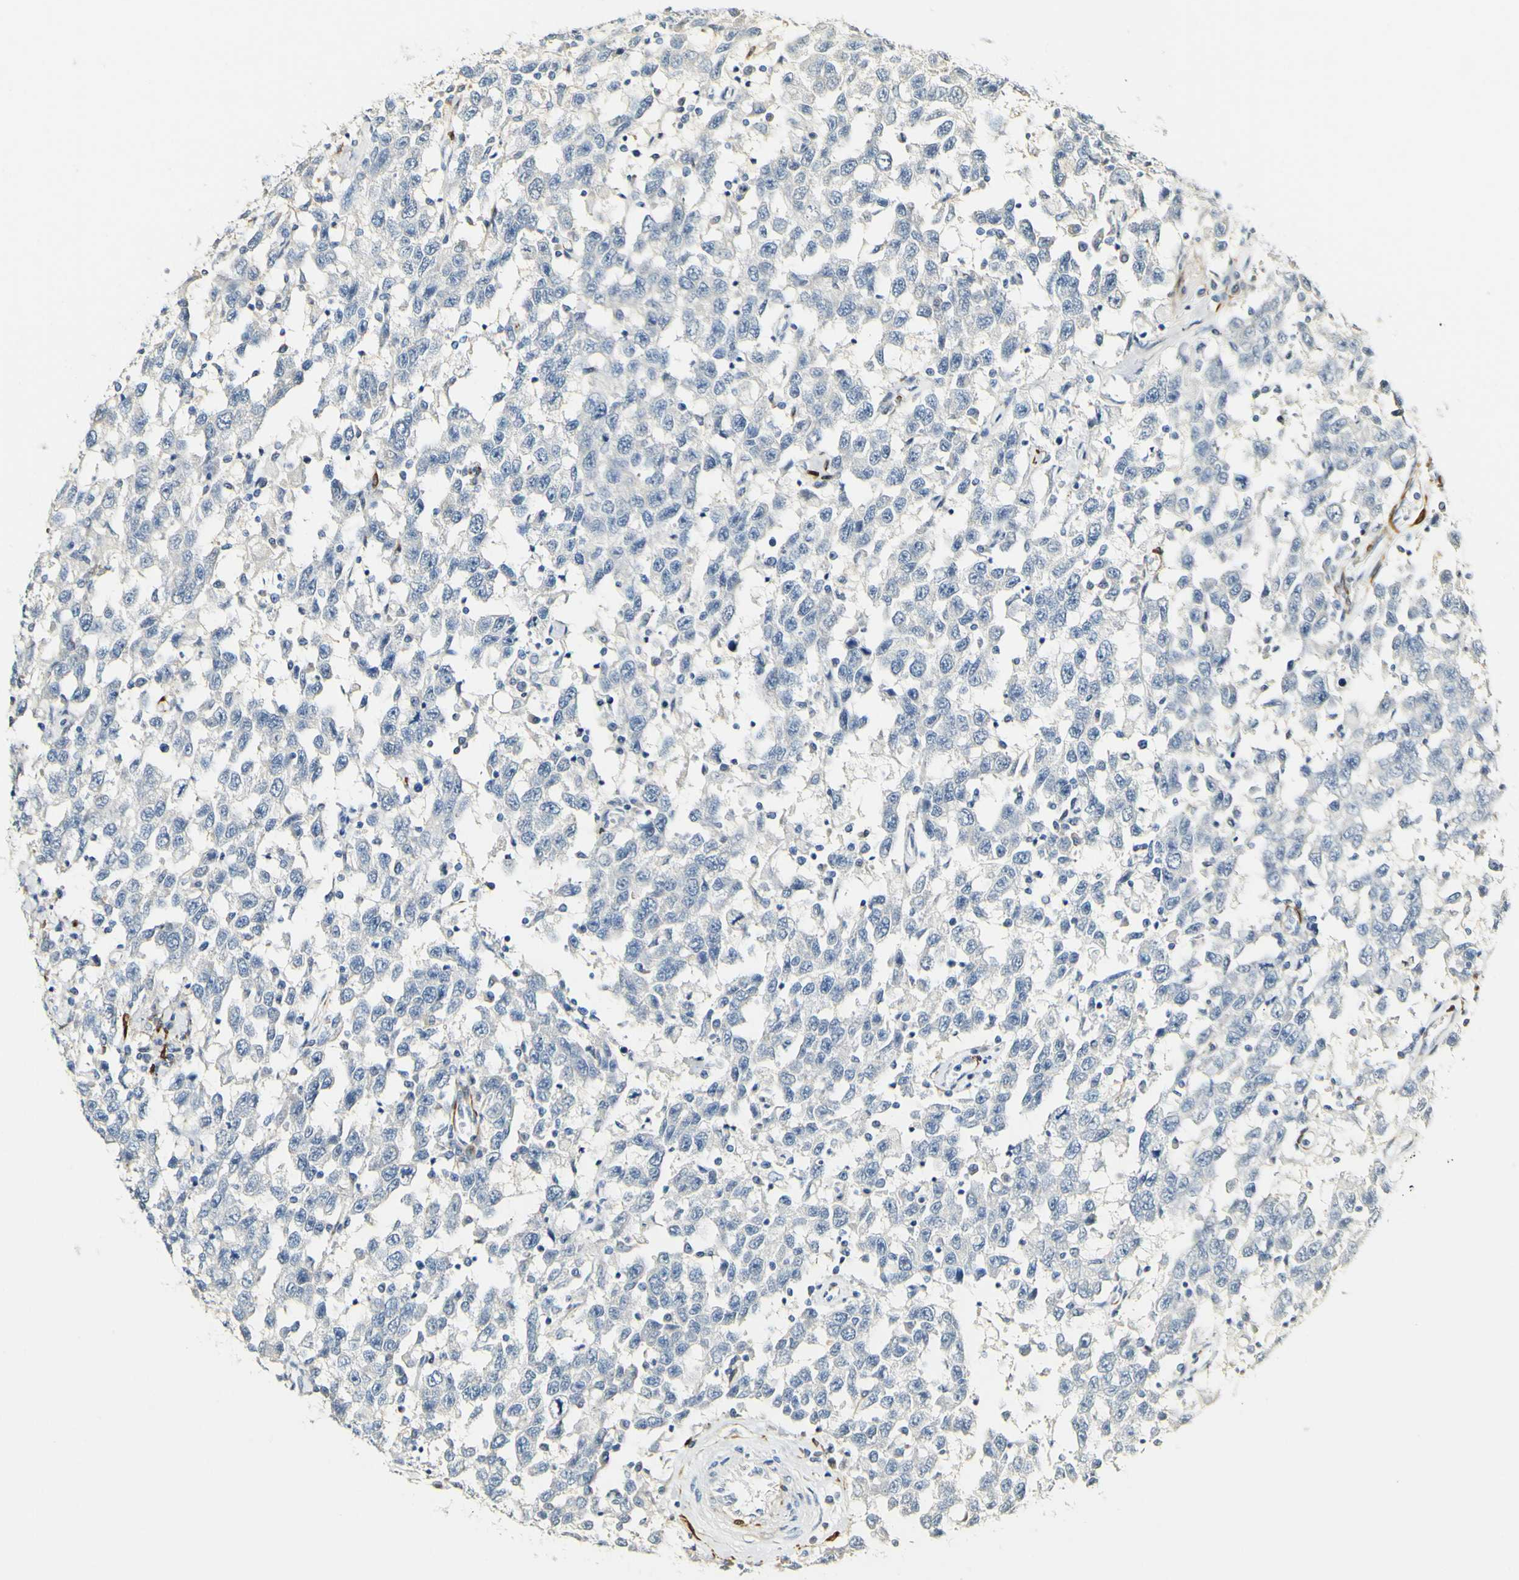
{"staining": {"intensity": "negative", "quantity": "none", "location": "none"}, "tissue": "testis cancer", "cell_type": "Tumor cells", "image_type": "cancer", "snomed": [{"axis": "morphology", "description": "Seminoma, NOS"}, {"axis": "topography", "description": "Testis"}], "caption": "The IHC micrograph has no significant positivity in tumor cells of testis cancer (seminoma) tissue.", "gene": "FMO3", "patient": {"sex": "male", "age": 41}}